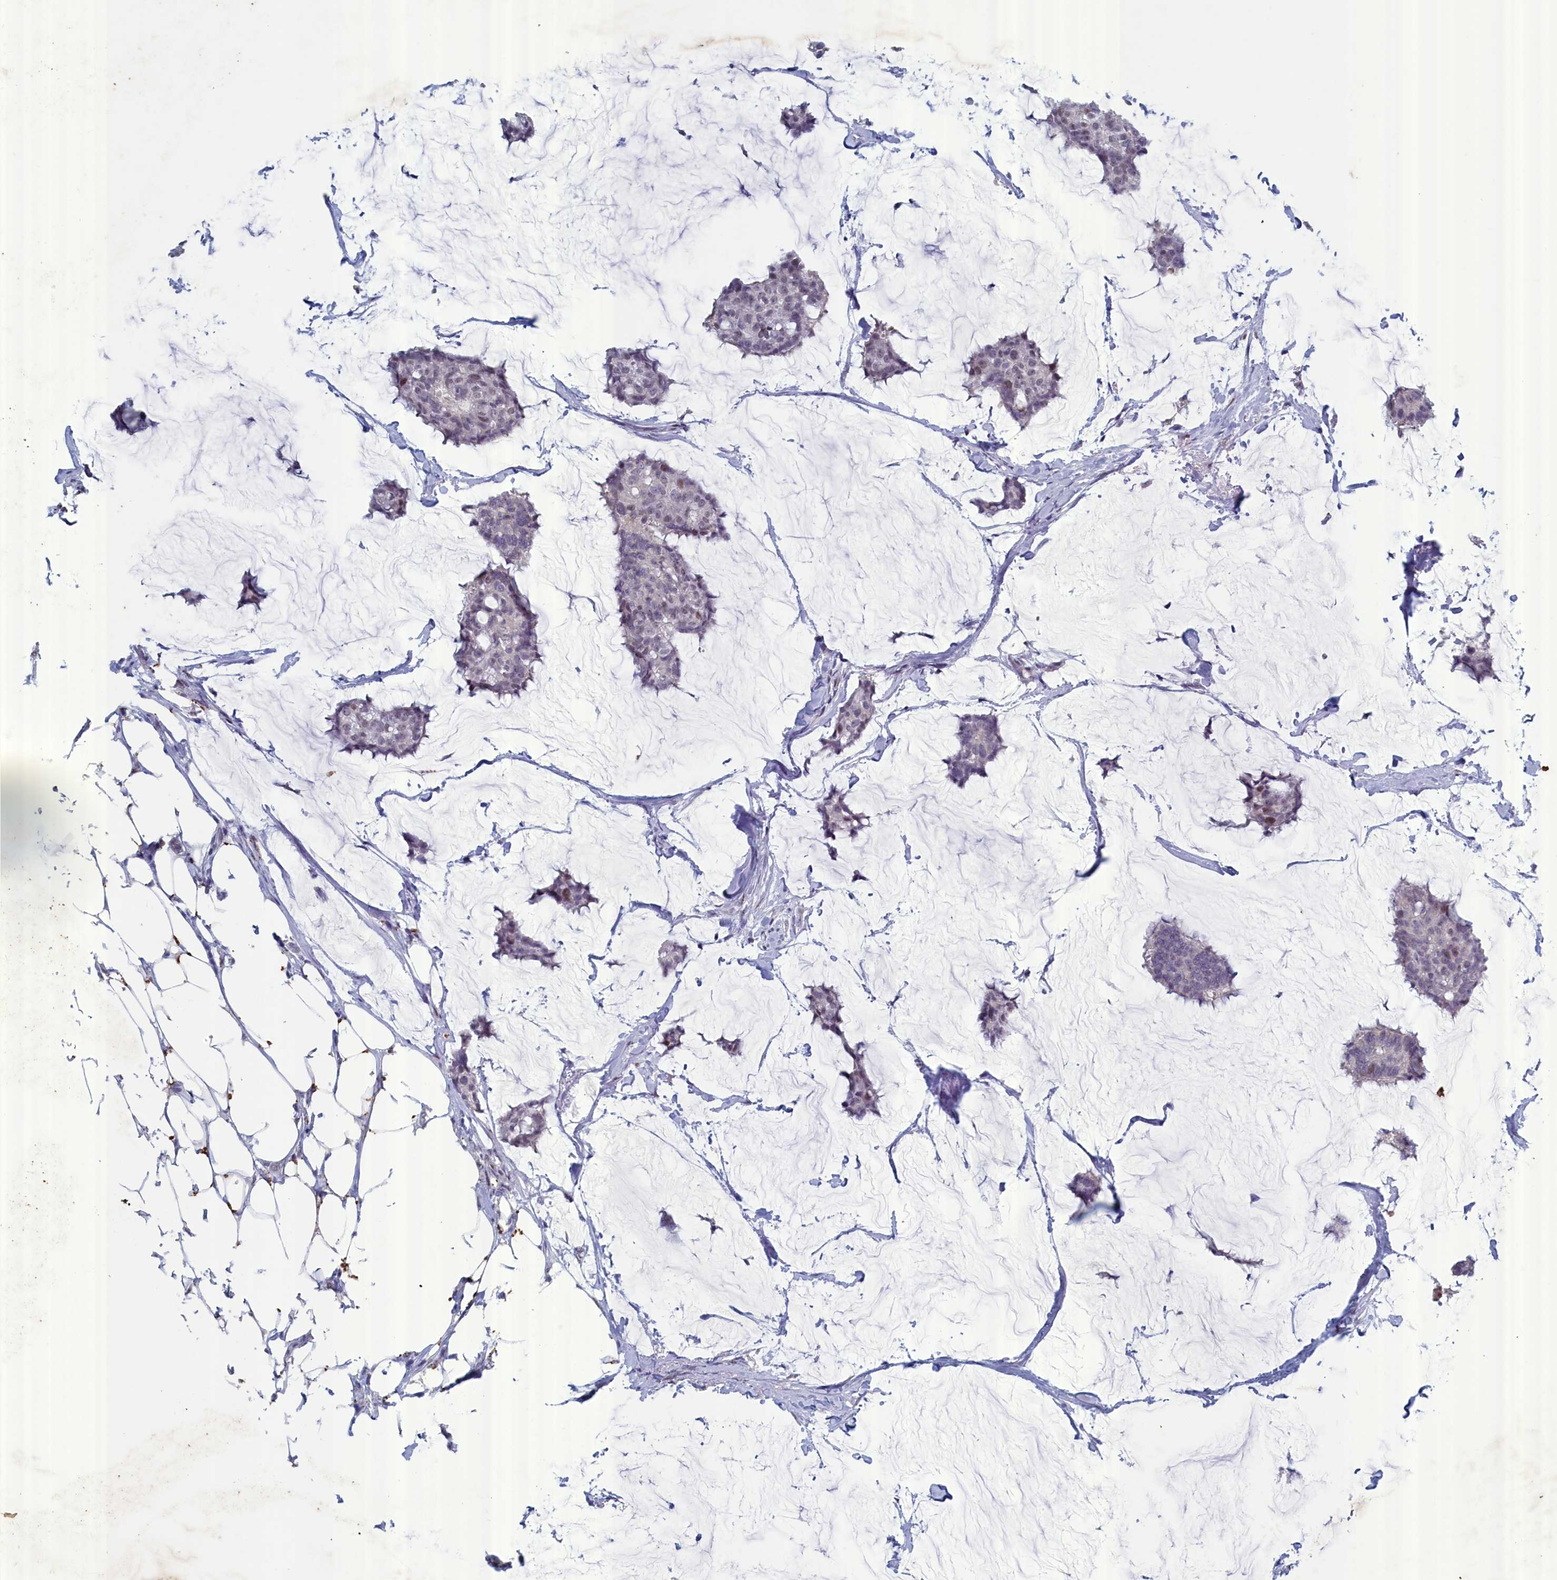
{"staining": {"intensity": "moderate", "quantity": "<25%", "location": "nuclear"}, "tissue": "breast cancer", "cell_type": "Tumor cells", "image_type": "cancer", "snomed": [{"axis": "morphology", "description": "Duct carcinoma"}, {"axis": "topography", "description": "Breast"}], "caption": "Protein staining of breast infiltrating ductal carcinoma tissue reveals moderate nuclear staining in about <25% of tumor cells.", "gene": "WDR76", "patient": {"sex": "female", "age": 93}}